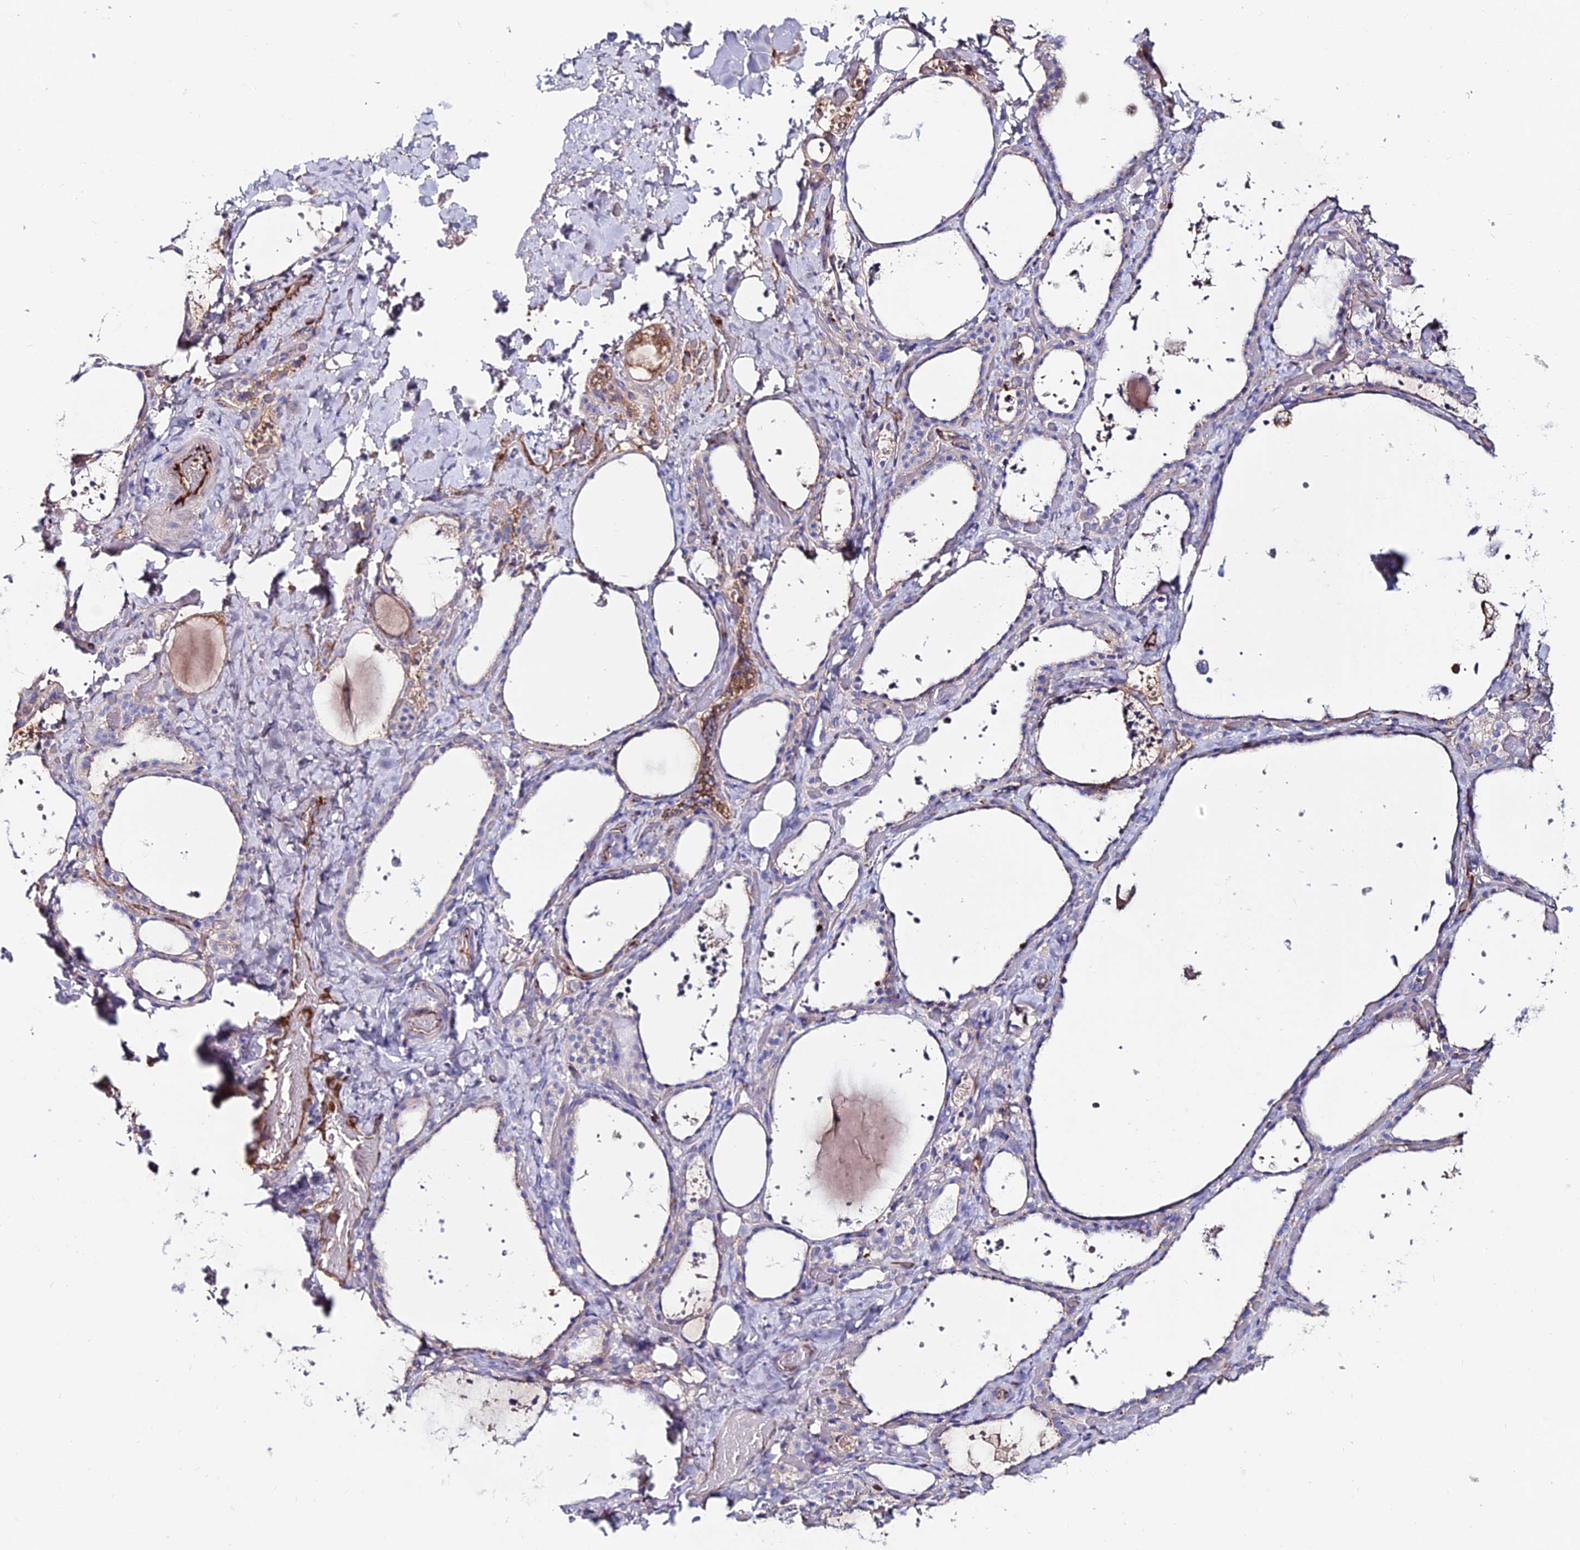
{"staining": {"intensity": "negative", "quantity": "none", "location": "none"}, "tissue": "thyroid gland", "cell_type": "Glandular cells", "image_type": "normal", "snomed": [{"axis": "morphology", "description": "Normal tissue, NOS"}, {"axis": "topography", "description": "Thyroid gland"}], "caption": "Glandular cells show no significant protein positivity in normal thyroid gland. The staining was performed using DAB (3,3'-diaminobenzidine) to visualize the protein expression in brown, while the nuclei were stained in blue with hematoxylin (Magnification: 20x).", "gene": "SLC25A16", "patient": {"sex": "female", "age": 44}}